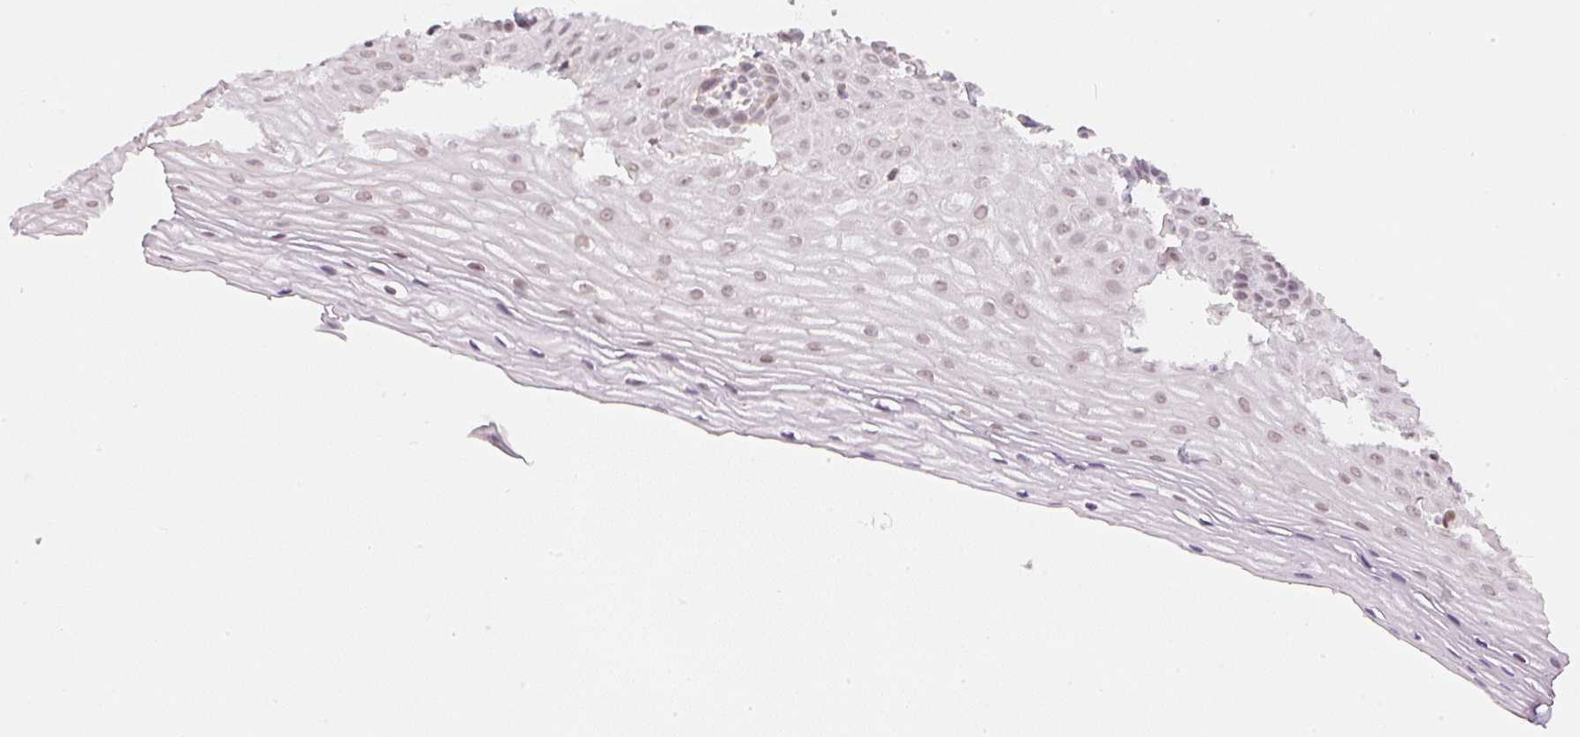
{"staining": {"intensity": "moderate", "quantity": "25%-75%", "location": "nuclear"}, "tissue": "cervix", "cell_type": "Glandular cells", "image_type": "normal", "snomed": [{"axis": "morphology", "description": "Normal tissue, NOS"}, {"axis": "topography", "description": "Cervix"}], "caption": "Moderate nuclear protein positivity is appreciated in about 25%-75% of glandular cells in cervix.", "gene": "DPPA4", "patient": {"sex": "female", "age": 36}}